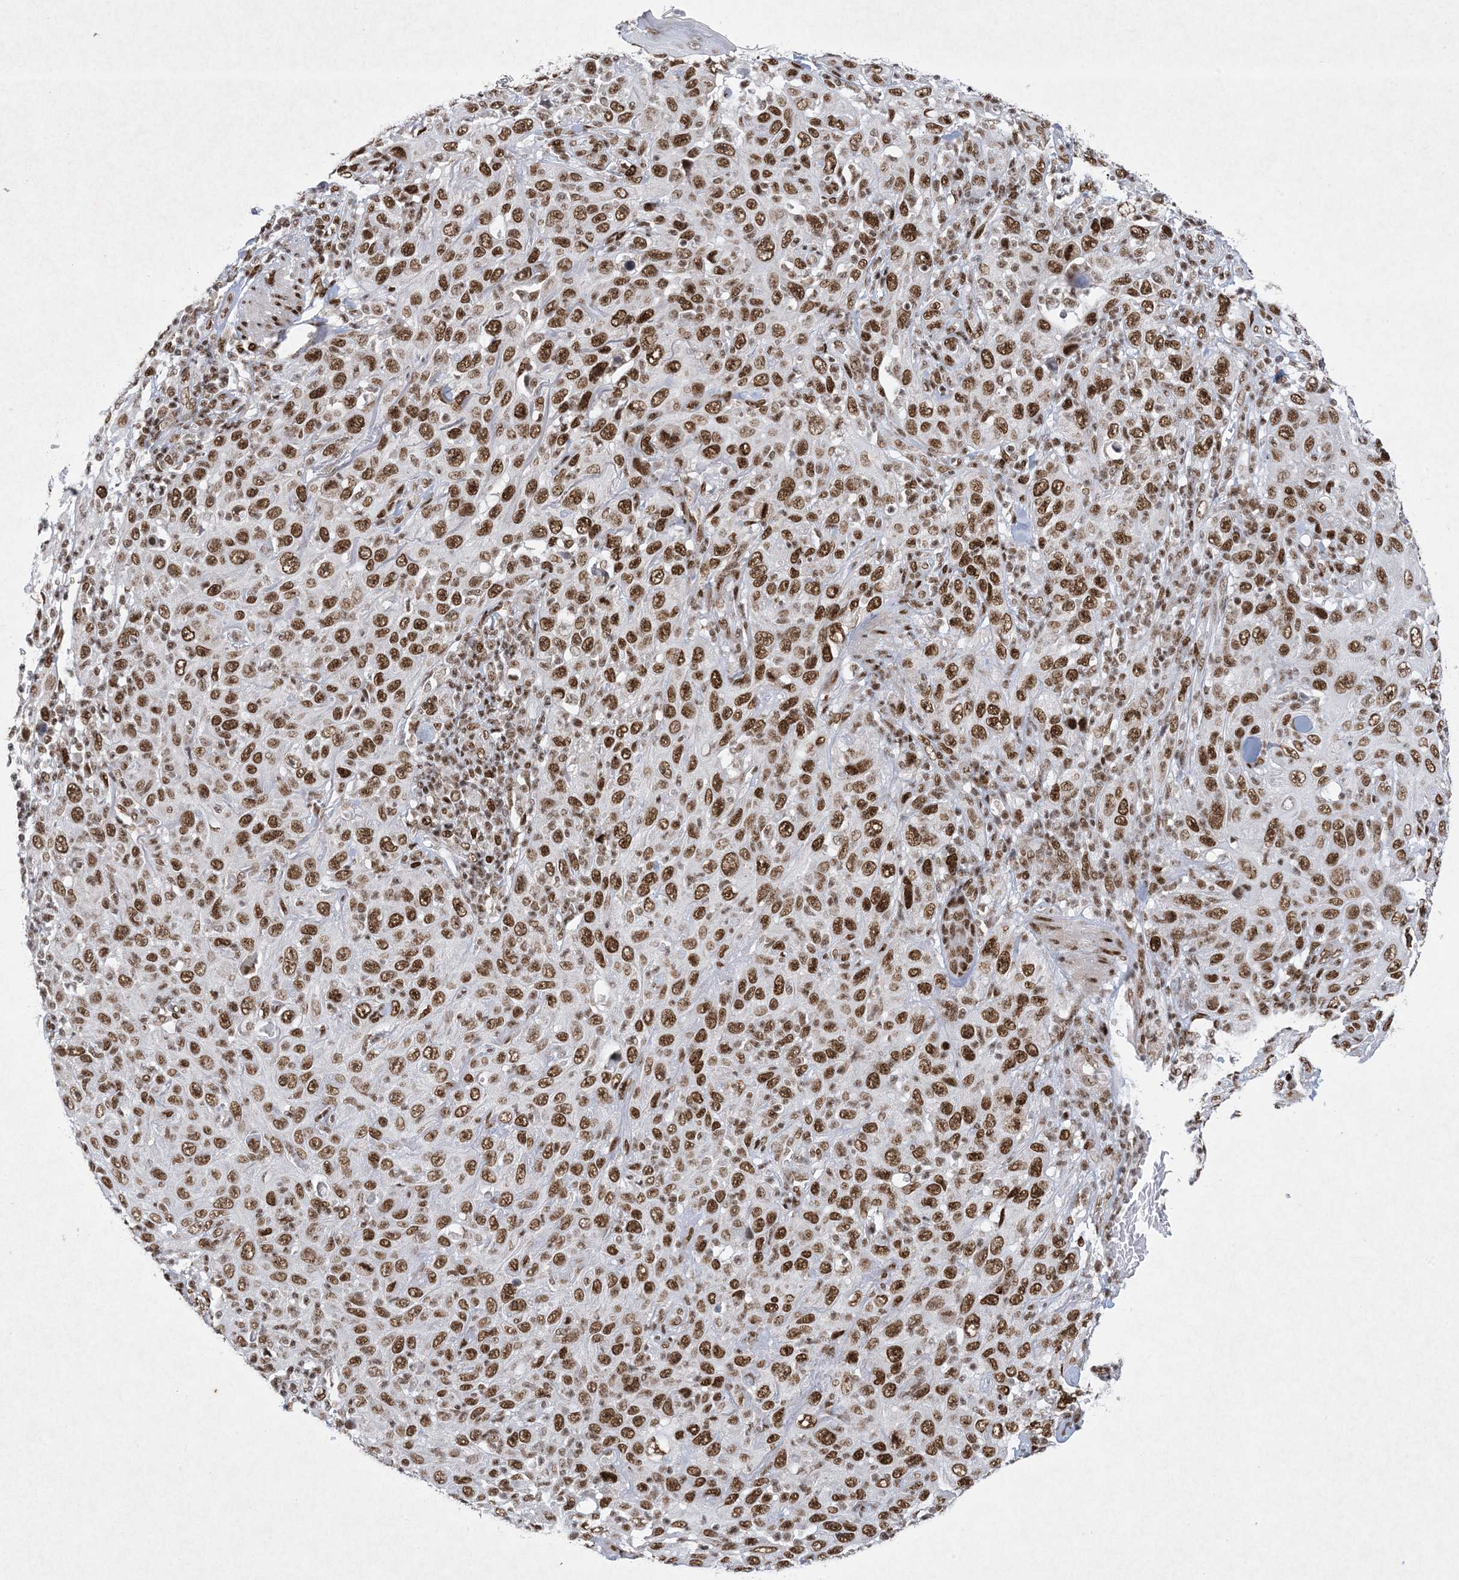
{"staining": {"intensity": "strong", "quantity": ">75%", "location": "nuclear"}, "tissue": "skin cancer", "cell_type": "Tumor cells", "image_type": "cancer", "snomed": [{"axis": "morphology", "description": "Squamous cell carcinoma, NOS"}, {"axis": "topography", "description": "Skin"}], "caption": "High-power microscopy captured an immunohistochemistry (IHC) photomicrograph of skin cancer (squamous cell carcinoma), revealing strong nuclear staining in approximately >75% of tumor cells. The staining was performed using DAB (3,3'-diaminobenzidine), with brown indicating positive protein expression. Nuclei are stained blue with hematoxylin.", "gene": "PKNOX2", "patient": {"sex": "female", "age": 88}}